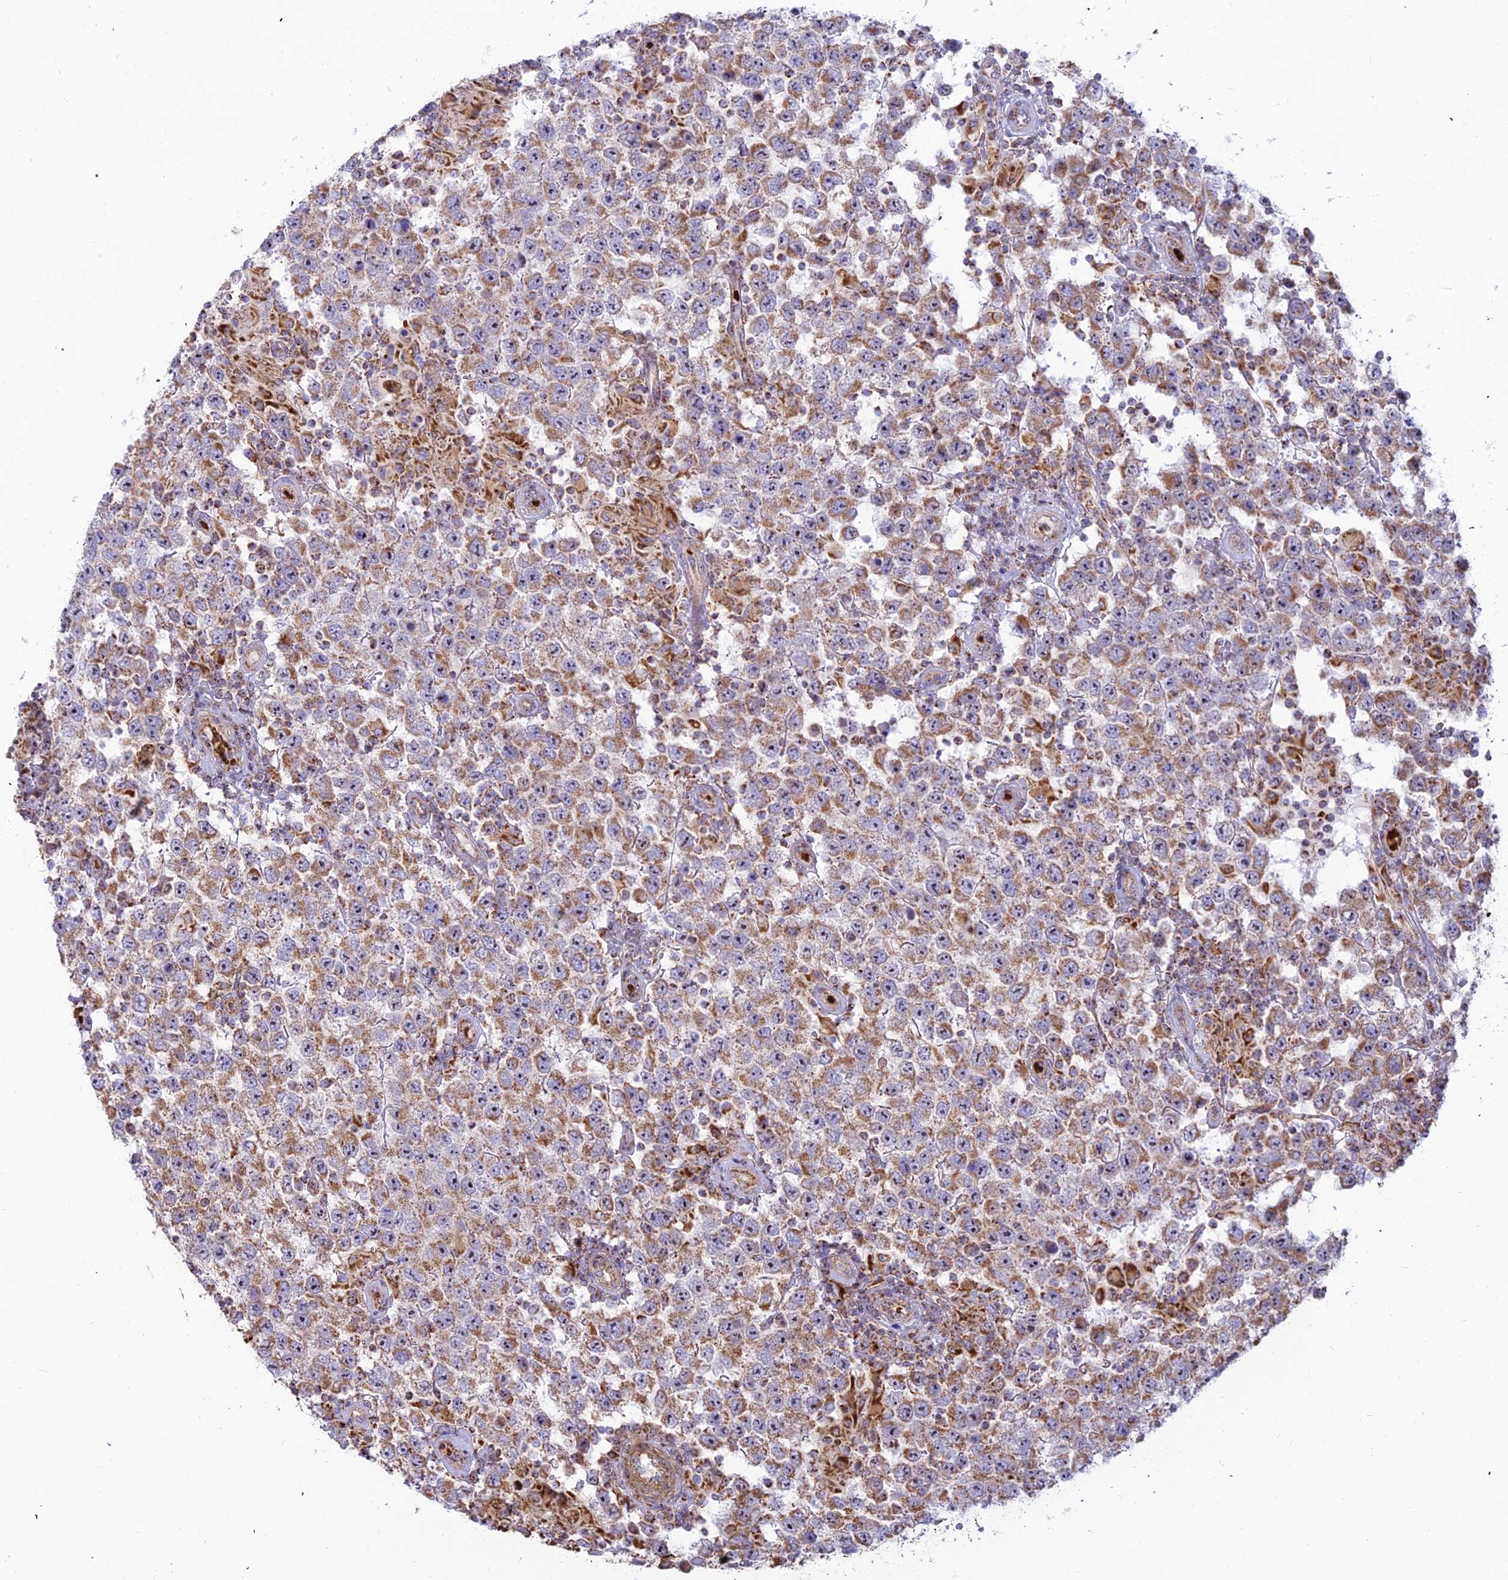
{"staining": {"intensity": "moderate", "quantity": ">75%", "location": "cytoplasmic/membranous"}, "tissue": "testis cancer", "cell_type": "Tumor cells", "image_type": "cancer", "snomed": [{"axis": "morphology", "description": "Normal tissue, NOS"}, {"axis": "morphology", "description": "Urothelial carcinoma, High grade"}, {"axis": "morphology", "description": "Seminoma, NOS"}, {"axis": "morphology", "description": "Carcinoma, Embryonal, NOS"}, {"axis": "topography", "description": "Urinary bladder"}, {"axis": "topography", "description": "Testis"}], "caption": "Immunohistochemistry (IHC) (DAB) staining of human testis seminoma reveals moderate cytoplasmic/membranous protein expression in approximately >75% of tumor cells.", "gene": "SLC35F4", "patient": {"sex": "male", "age": 41}}